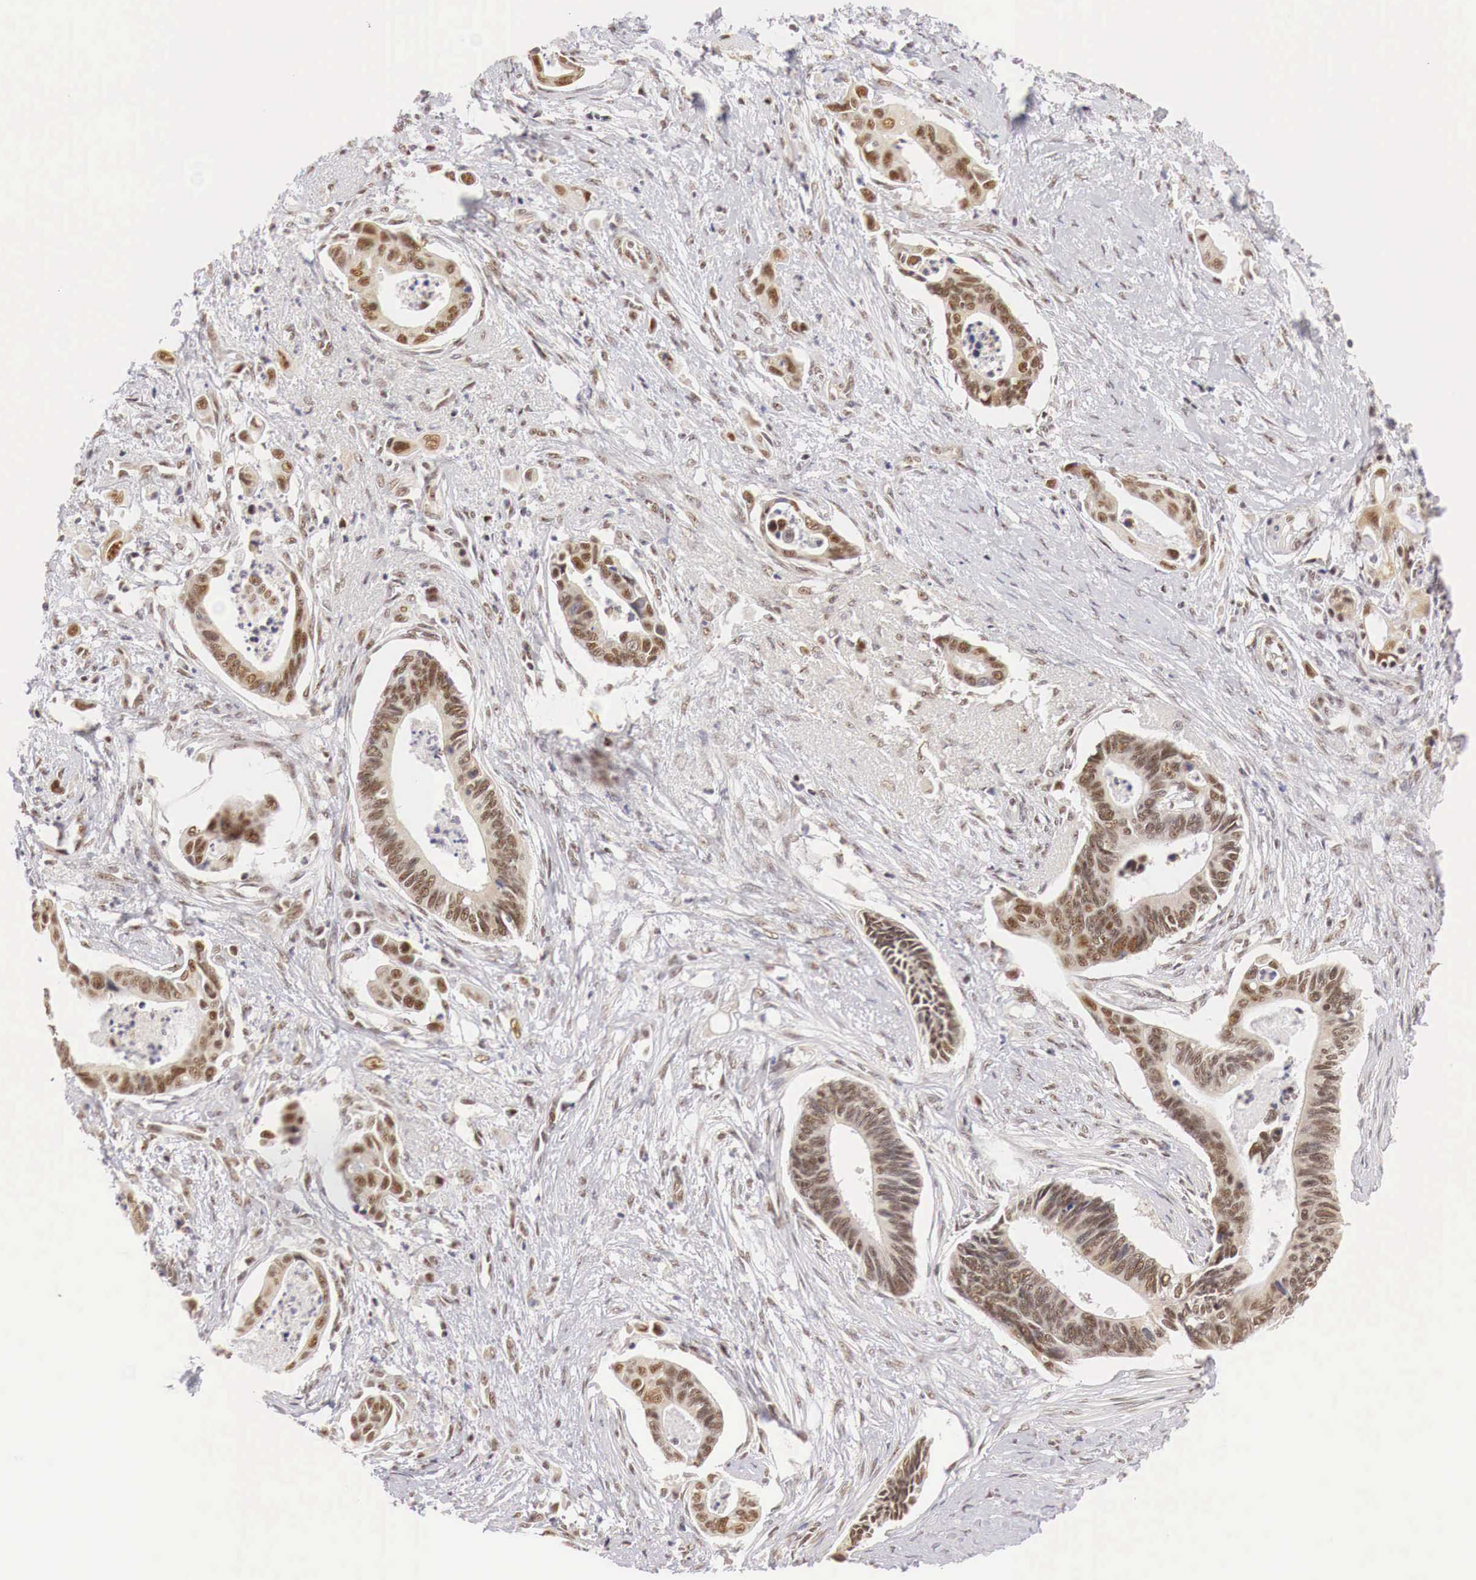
{"staining": {"intensity": "weak", "quantity": ">75%", "location": "cytoplasmic/membranous,nuclear"}, "tissue": "pancreatic cancer", "cell_type": "Tumor cells", "image_type": "cancer", "snomed": [{"axis": "morphology", "description": "Adenocarcinoma, NOS"}, {"axis": "topography", "description": "Pancreas"}], "caption": "Human pancreatic adenocarcinoma stained for a protein (brown) demonstrates weak cytoplasmic/membranous and nuclear positive positivity in about >75% of tumor cells.", "gene": "GPKOW", "patient": {"sex": "female", "age": 70}}